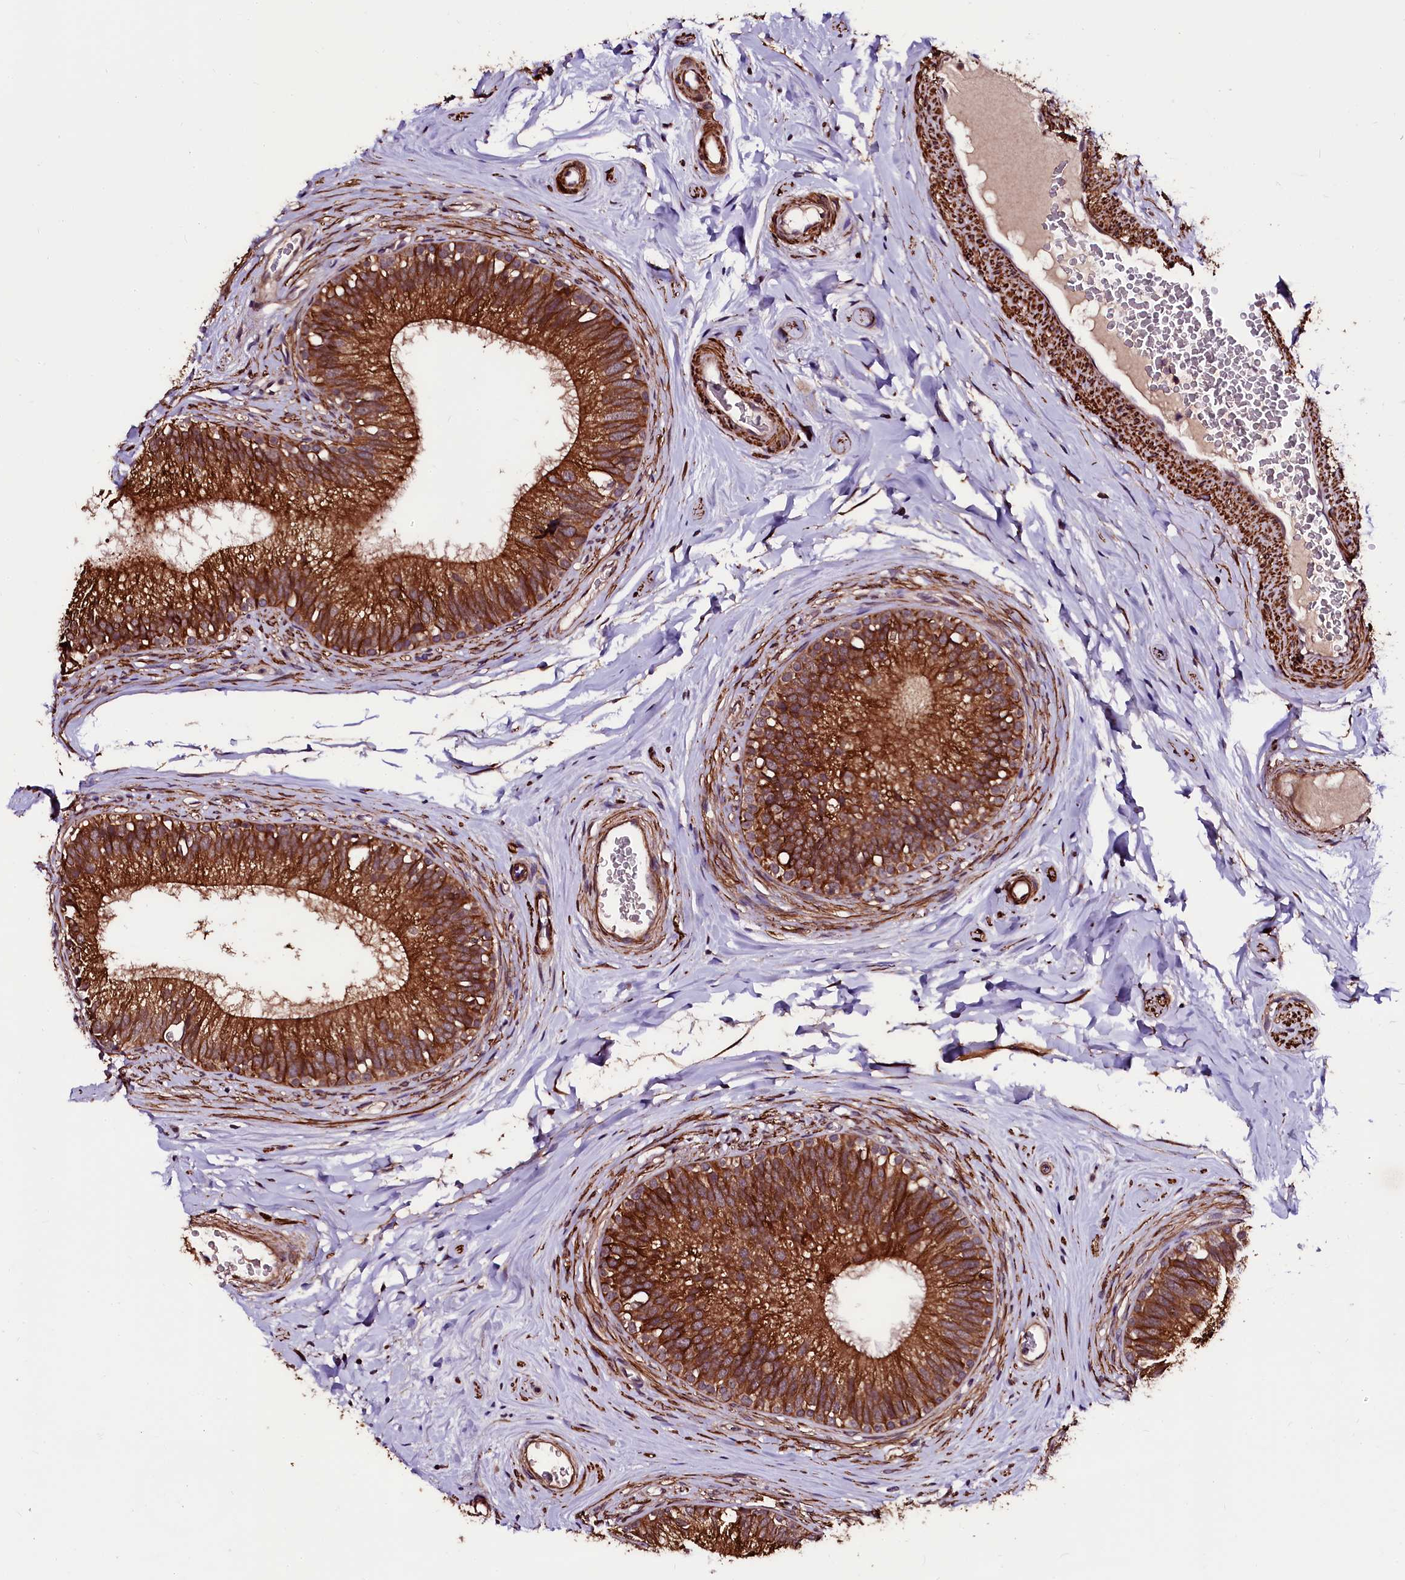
{"staining": {"intensity": "strong", "quantity": ">75%", "location": "cytoplasmic/membranous"}, "tissue": "epididymis", "cell_type": "Glandular cells", "image_type": "normal", "snomed": [{"axis": "morphology", "description": "Normal tissue, NOS"}, {"axis": "topography", "description": "Epididymis"}], "caption": "Immunohistochemistry (DAB (3,3'-diaminobenzidine)) staining of normal epididymis displays strong cytoplasmic/membranous protein staining in about >75% of glandular cells.", "gene": "N4BP1", "patient": {"sex": "male", "age": 33}}